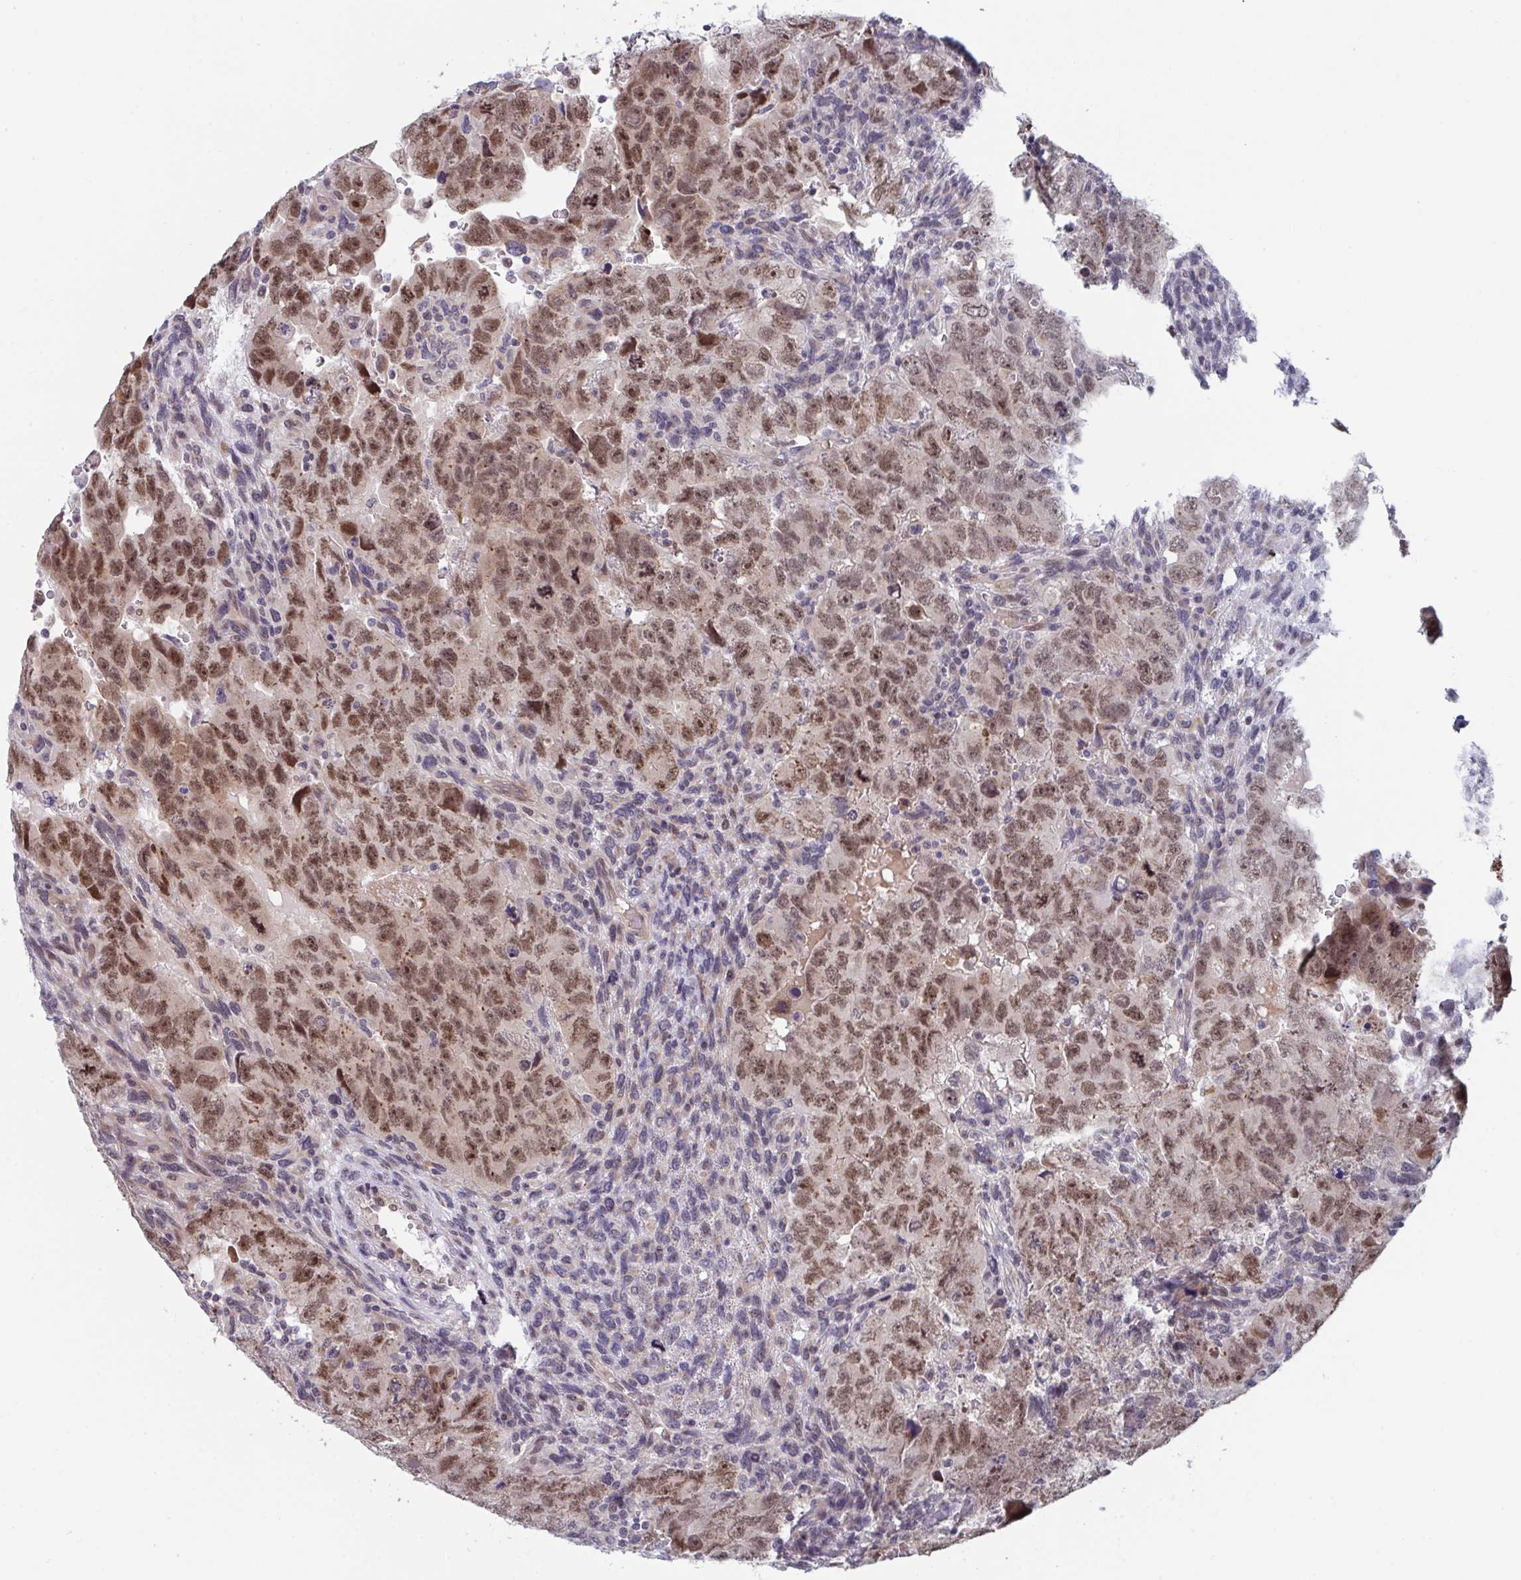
{"staining": {"intensity": "moderate", "quantity": ">75%", "location": "nuclear"}, "tissue": "testis cancer", "cell_type": "Tumor cells", "image_type": "cancer", "snomed": [{"axis": "morphology", "description": "Carcinoma, Embryonal, NOS"}, {"axis": "topography", "description": "Testis"}], "caption": "Immunohistochemical staining of human testis cancer shows medium levels of moderate nuclear protein staining in about >75% of tumor cells.", "gene": "RBM18", "patient": {"sex": "male", "age": 24}}